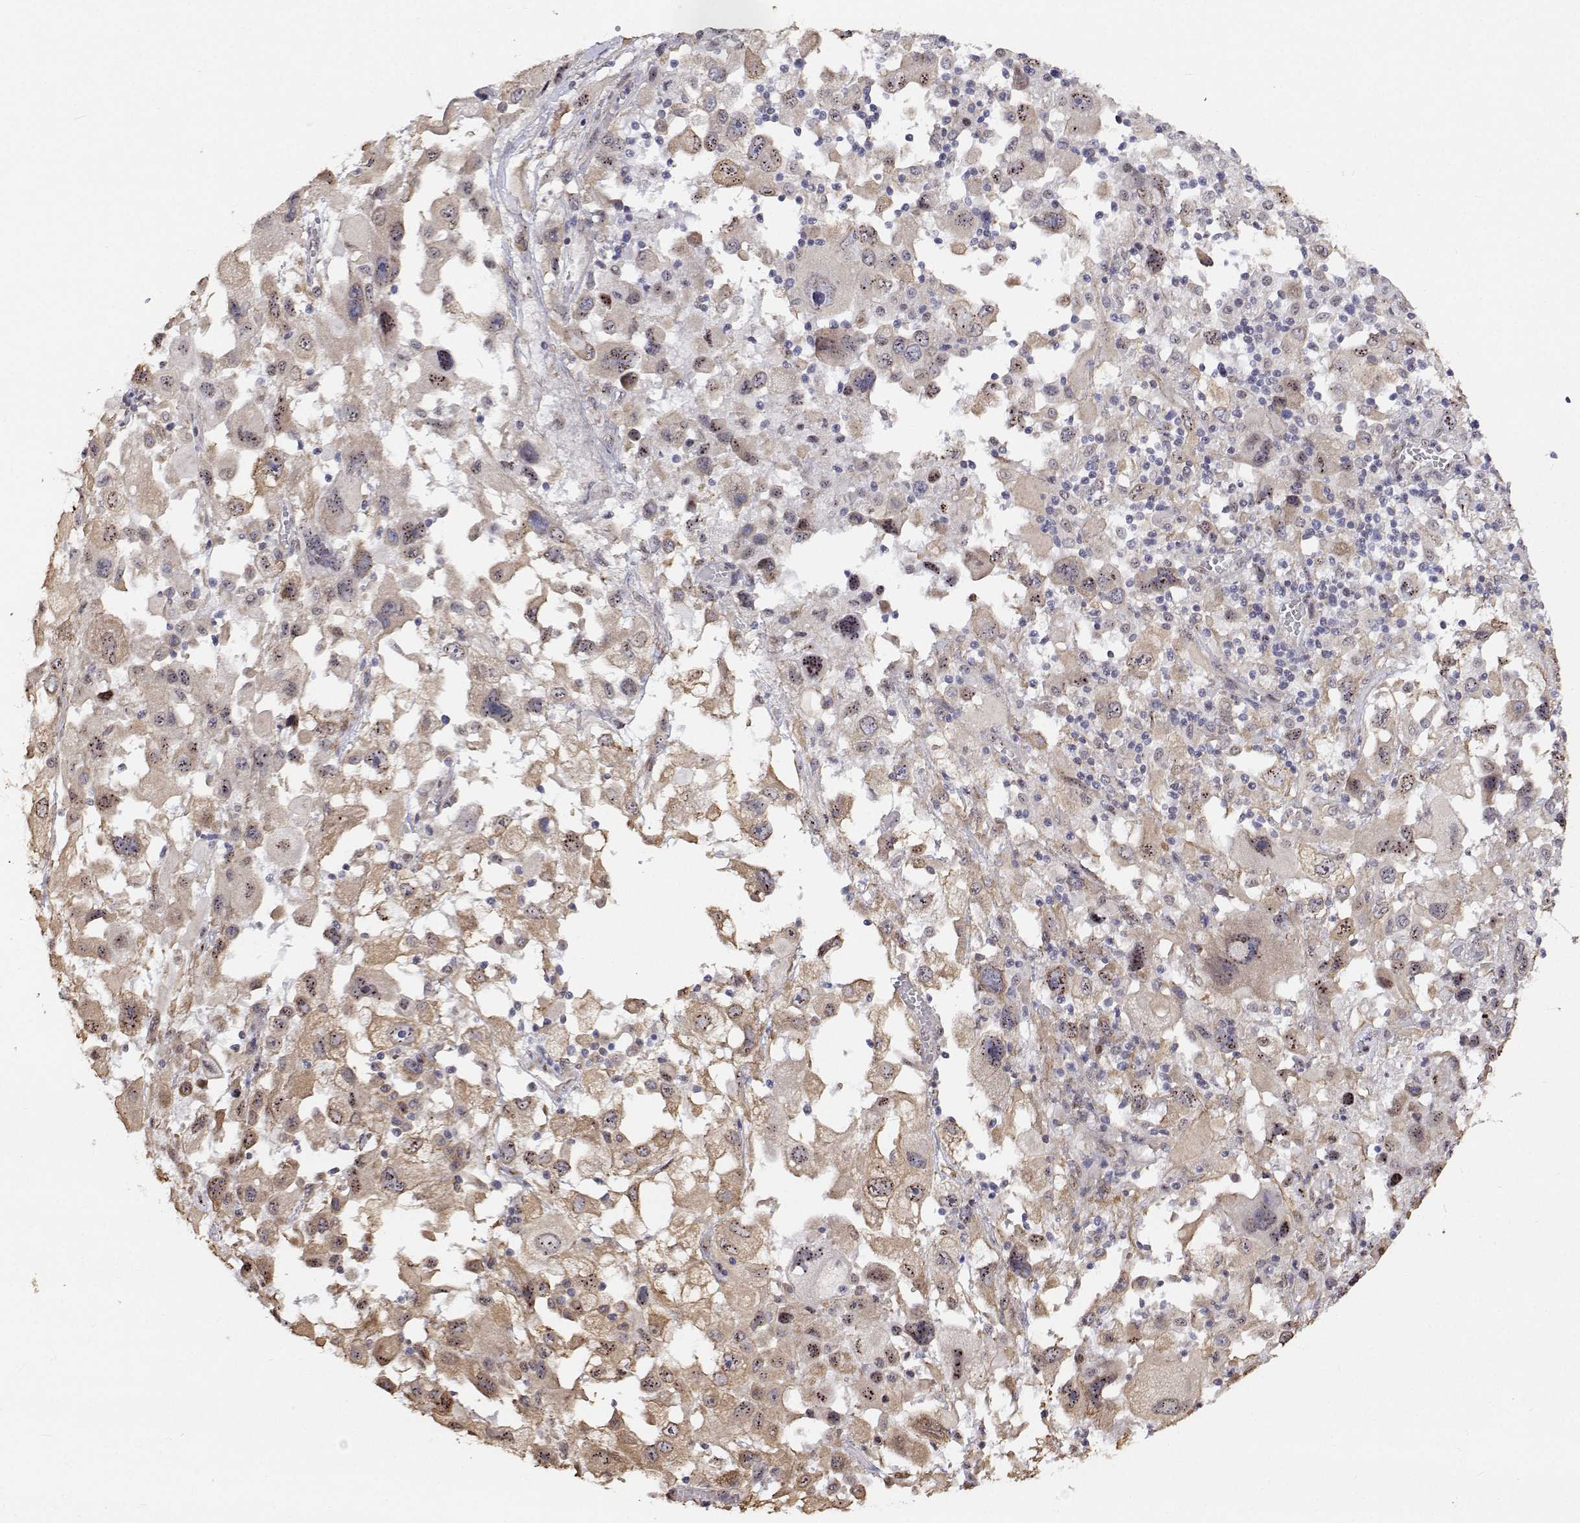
{"staining": {"intensity": "weak", "quantity": "25%-75%", "location": "cytoplasmic/membranous"}, "tissue": "melanoma", "cell_type": "Tumor cells", "image_type": "cancer", "snomed": [{"axis": "morphology", "description": "Malignant melanoma, Metastatic site"}, {"axis": "topography", "description": "Soft tissue"}], "caption": "Malignant melanoma (metastatic site) was stained to show a protein in brown. There is low levels of weak cytoplasmic/membranous expression in approximately 25%-75% of tumor cells.", "gene": "GSDMA", "patient": {"sex": "male", "age": 50}}